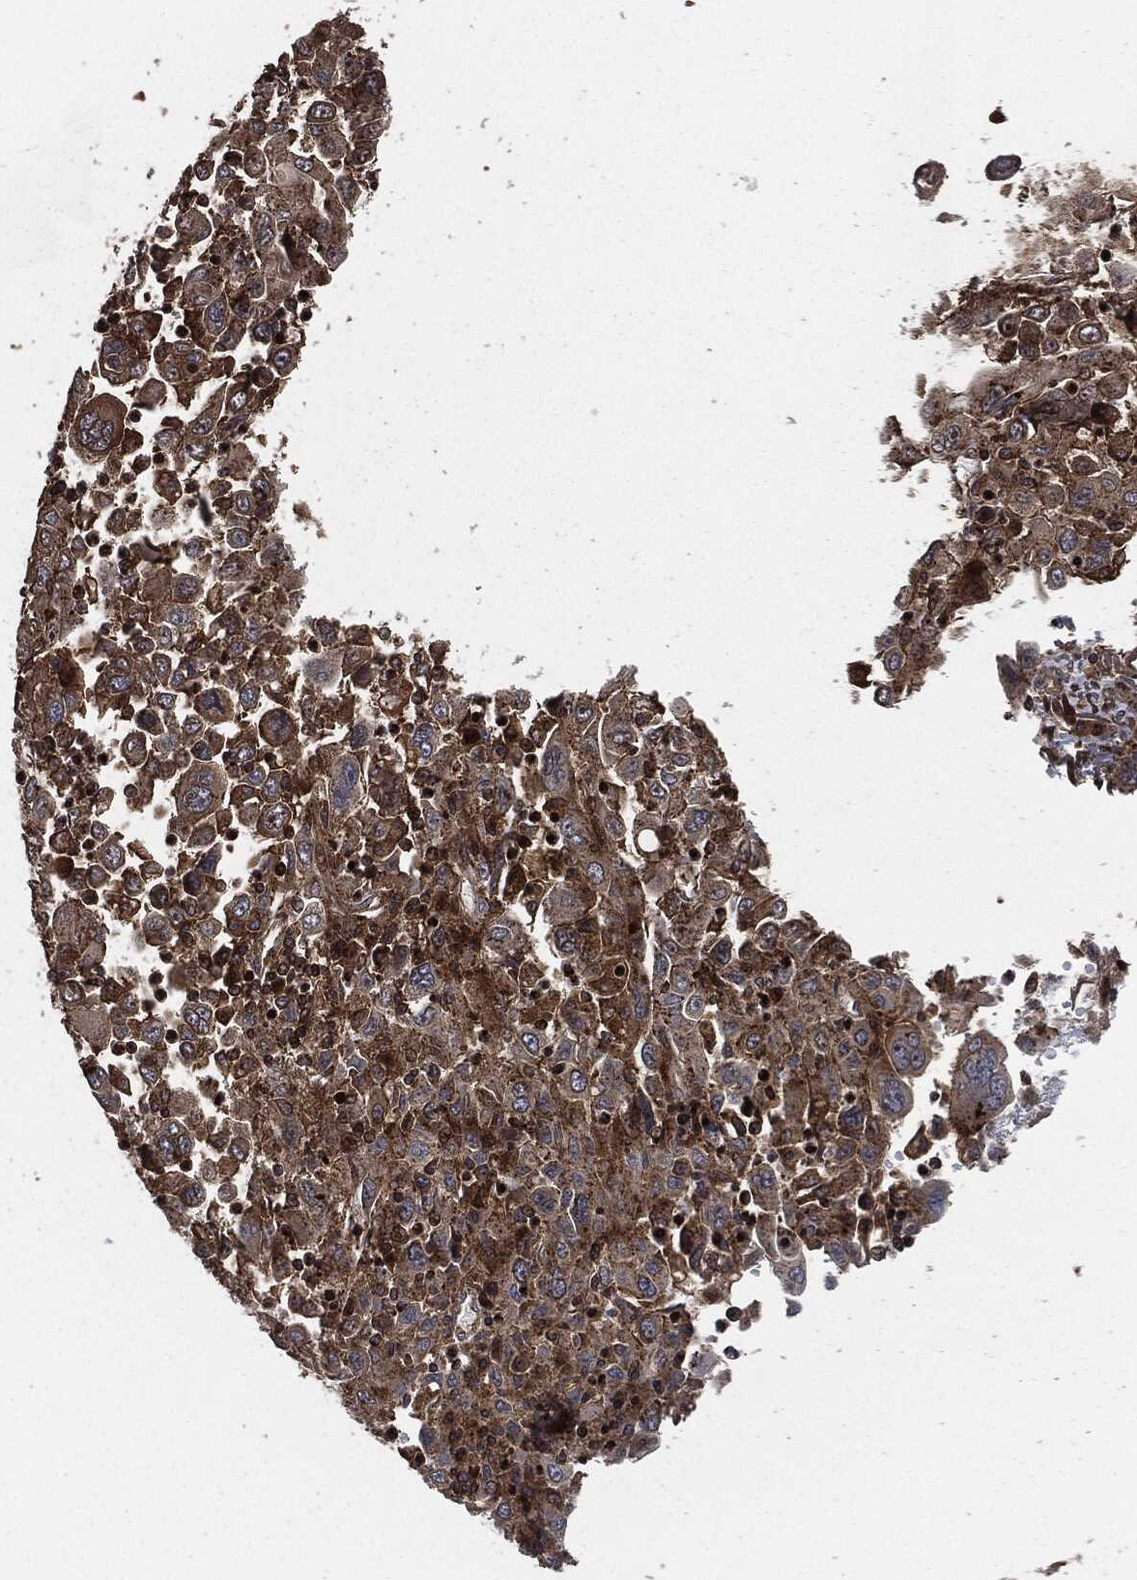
{"staining": {"intensity": "moderate", "quantity": "<25%", "location": "cytoplasmic/membranous"}, "tissue": "stomach cancer", "cell_type": "Tumor cells", "image_type": "cancer", "snomed": [{"axis": "morphology", "description": "Adenocarcinoma, NOS"}, {"axis": "topography", "description": "Stomach"}], "caption": "Protein analysis of stomach adenocarcinoma tissue reveals moderate cytoplasmic/membranous staining in approximately <25% of tumor cells. The staining was performed using DAB to visualize the protein expression in brown, while the nuclei were stained in blue with hematoxylin (Magnification: 20x).", "gene": "IFIT1", "patient": {"sex": "male", "age": 56}}